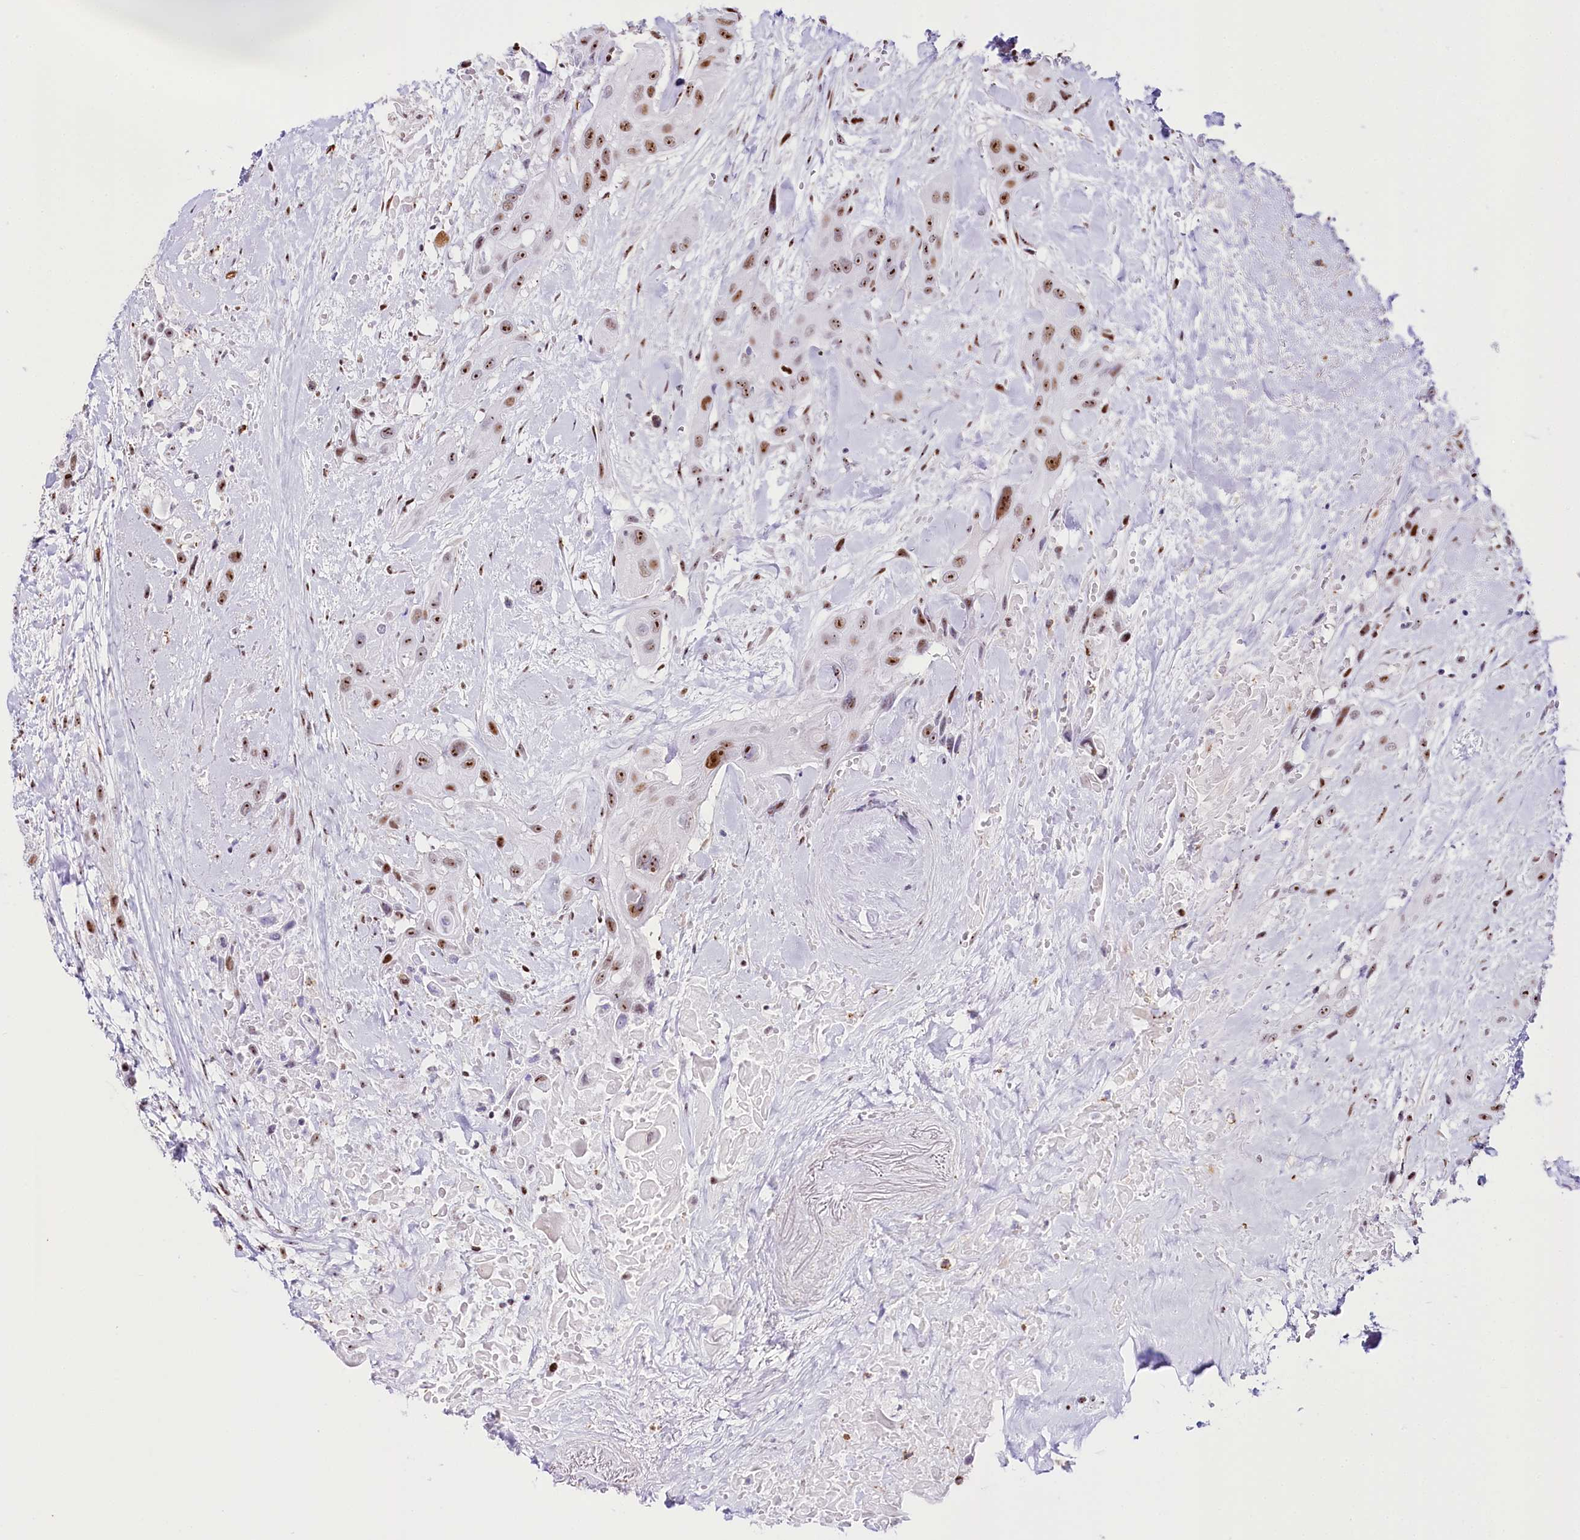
{"staining": {"intensity": "moderate", "quantity": ">75%", "location": "nuclear"}, "tissue": "head and neck cancer", "cell_type": "Tumor cells", "image_type": "cancer", "snomed": [{"axis": "morphology", "description": "Squamous cell carcinoma, NOS"}, {"axis": "topography", "description": "Head-Neck"}], "caption": "Head and neck cancer (squamous cell carcinoma) stained with immunohistochemistry shows moderate nuclear staining in about >75% of tumor cells.", "gene": "PTMS", "patient": {"sex": "male", "age": 81}}